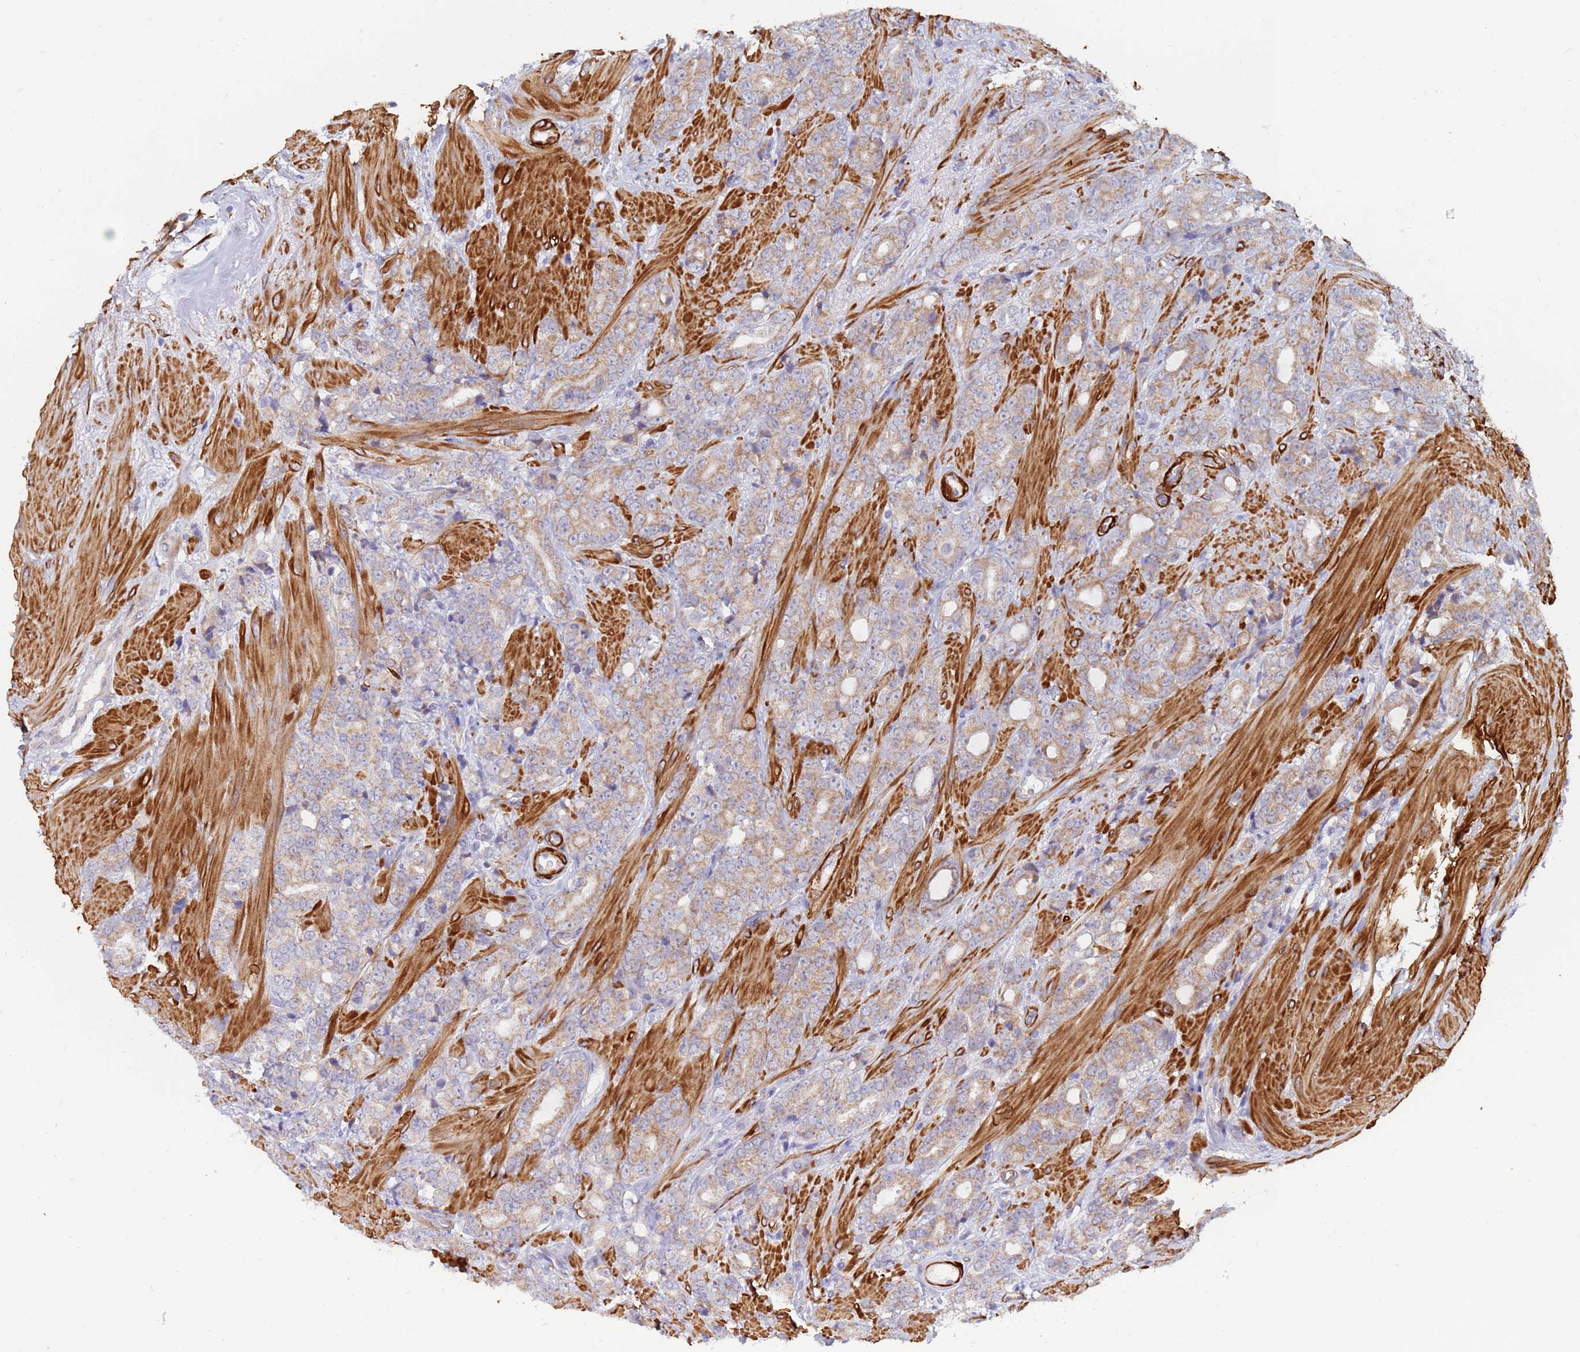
{"staining": {"intensity": "moderate", "quantity": ">75%", "location": "cytoplasmic/membranous"}, "tissue": "prostate cancer", "cell_type": "Tumor cells", "image_type": "cancer", "snomed": [{"axis": "morphology", "description": "Adenocarcinoma, High grade"}, {"axis": "topography", "description": "Prostate"}], "caption": "IHC micrograph of neoplastic tissue: human prostate cancer (high-grade adenocarcinoma) stained using IHC exhibits medium levels of moderate protein expression localized specifically in the cytoplasmic/membranous of tumor cells, appearing as a cytoplasmic/membranous brown color.", "gene": "SDR39U1", "patient": {"sex": "male", "age": 62}}